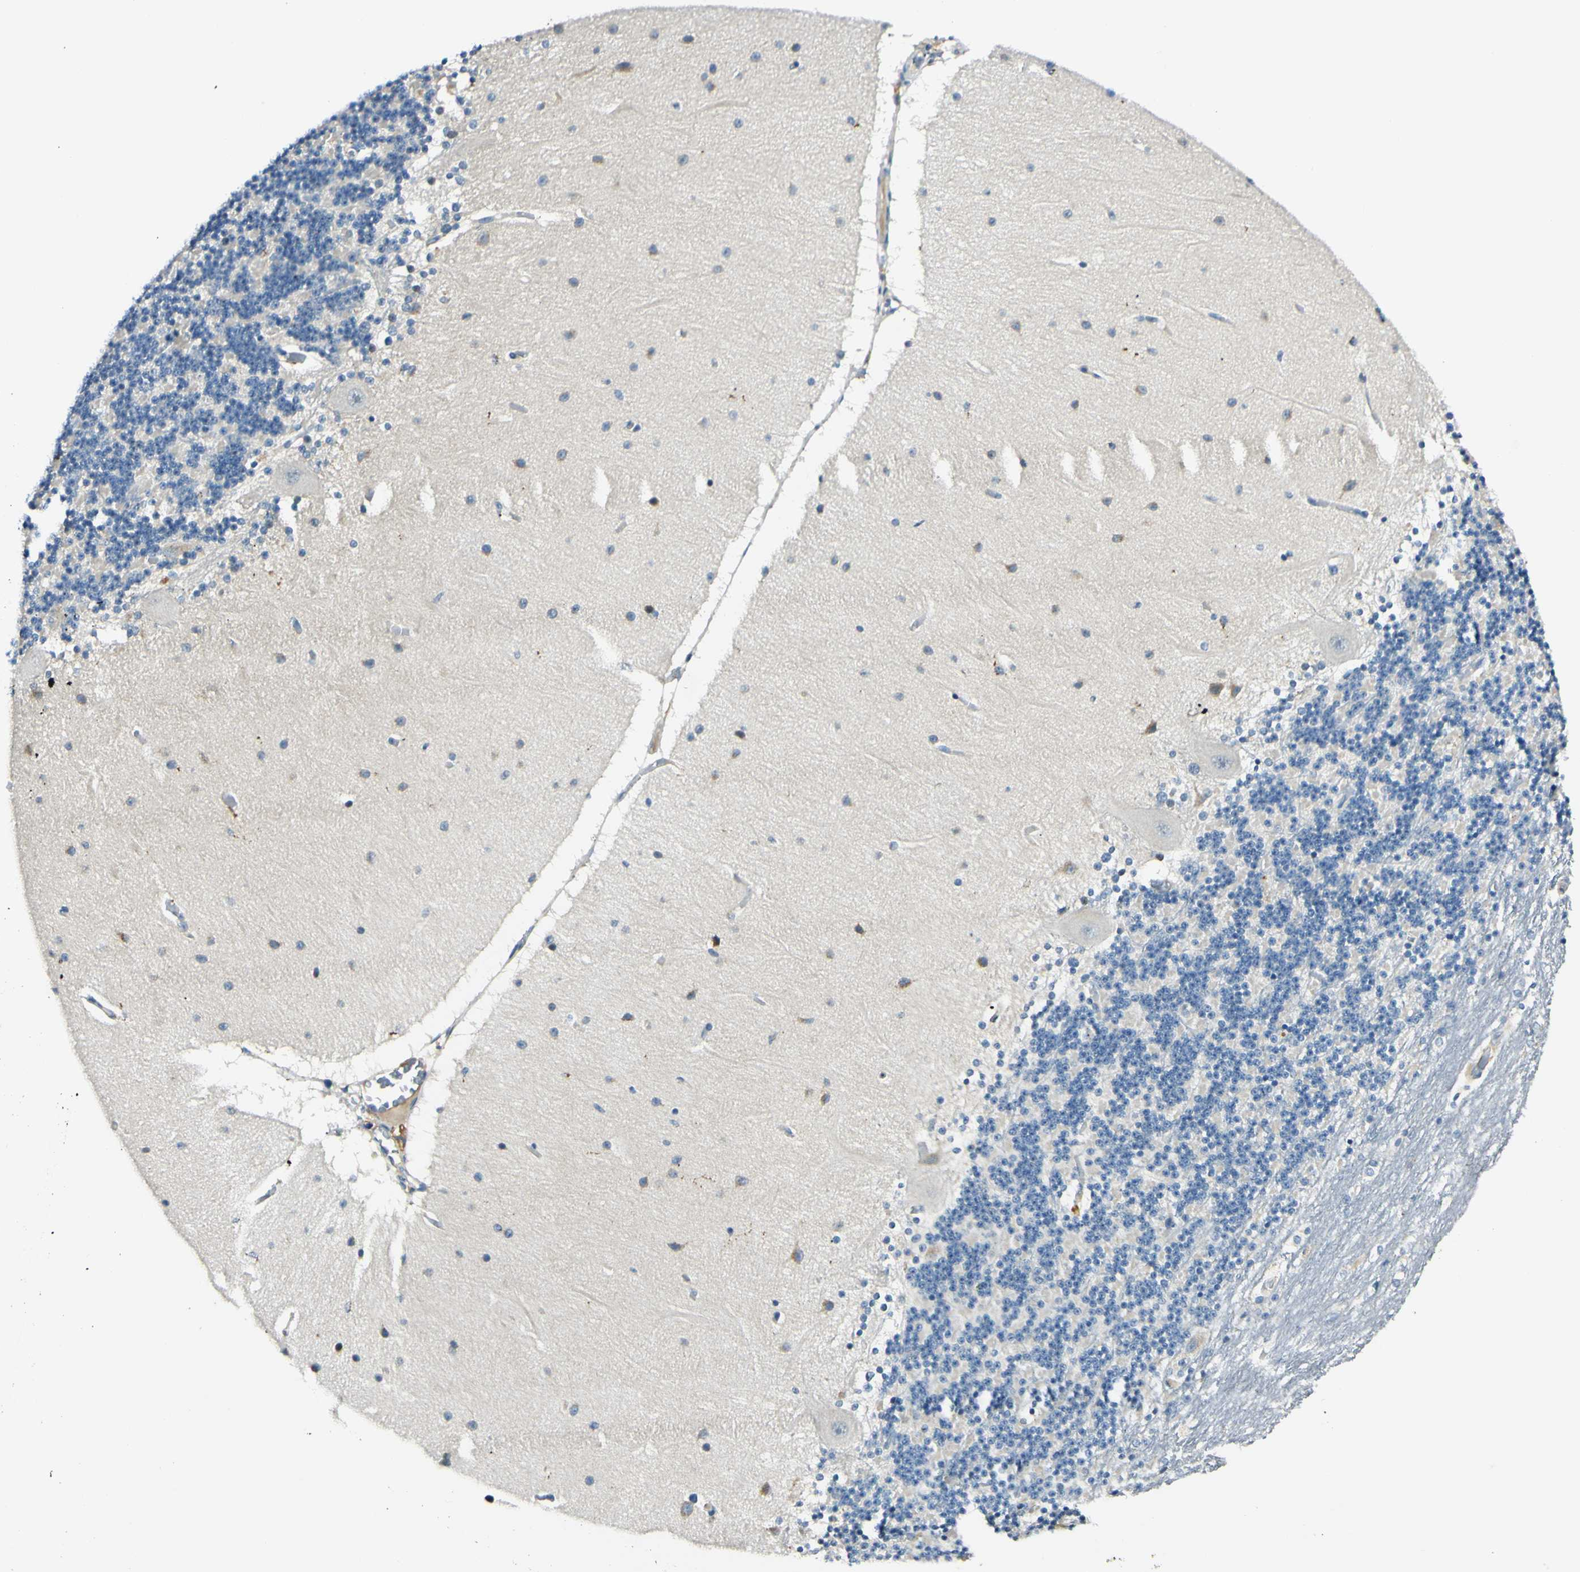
{"staining": {"intensity": "negative", "quantity": "none", "location": "none"}, "tissue": "cerebellum", "cell_type": "Cells in granular layer", "image_type": "normal", "snomed": [{"axis": "morphology", "description": "Normal tissue, NOS"}, {"axis": "topography", "description": "Cerebellum"}], "caption": "Photomicrograph shows no protein expression in cells in granular layer of benign cerebellum.", "gene": "LAMA3", "patient": {"sex": "female", "age": 54}}